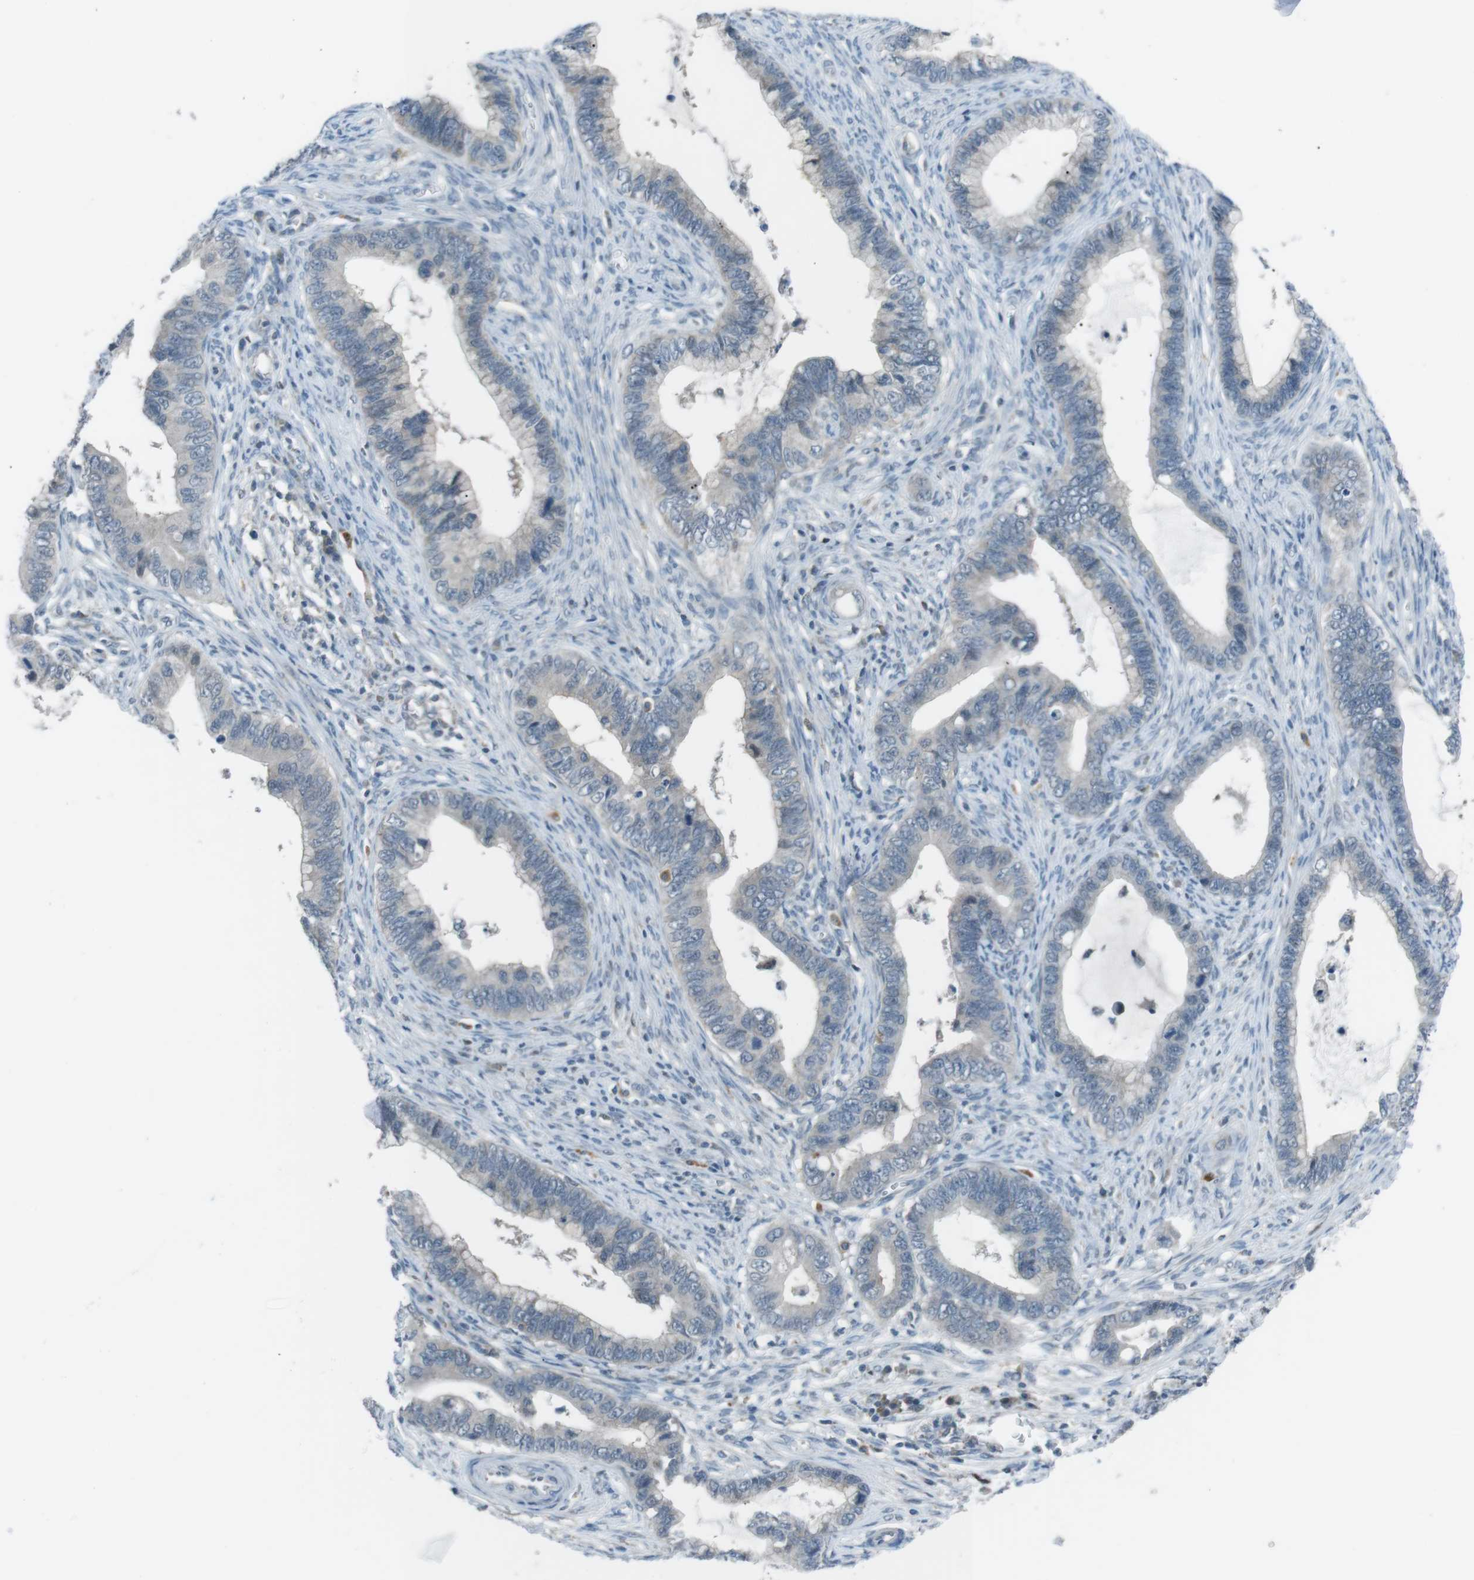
{"staining": {"intensity": "weak", "quantity": "<25%", "location": "cytoplasmic/membranous"}, "tissue": "cervical cancer", "cell_type": "Tumor cells", "image_type": "cancer", "snomed": [{"axis": "morphology", "description": "Adenocarcinoma, NOS"}, {"axis": "topography", "description": "Cervix"}], "caption": "A photomicrograph of cervical cancer (adenocarcinoma) stained for a protein displays no brown staining in tumor cells.", "gene": "FCRLA", "patient": {"sex": "female", "age": 44}}